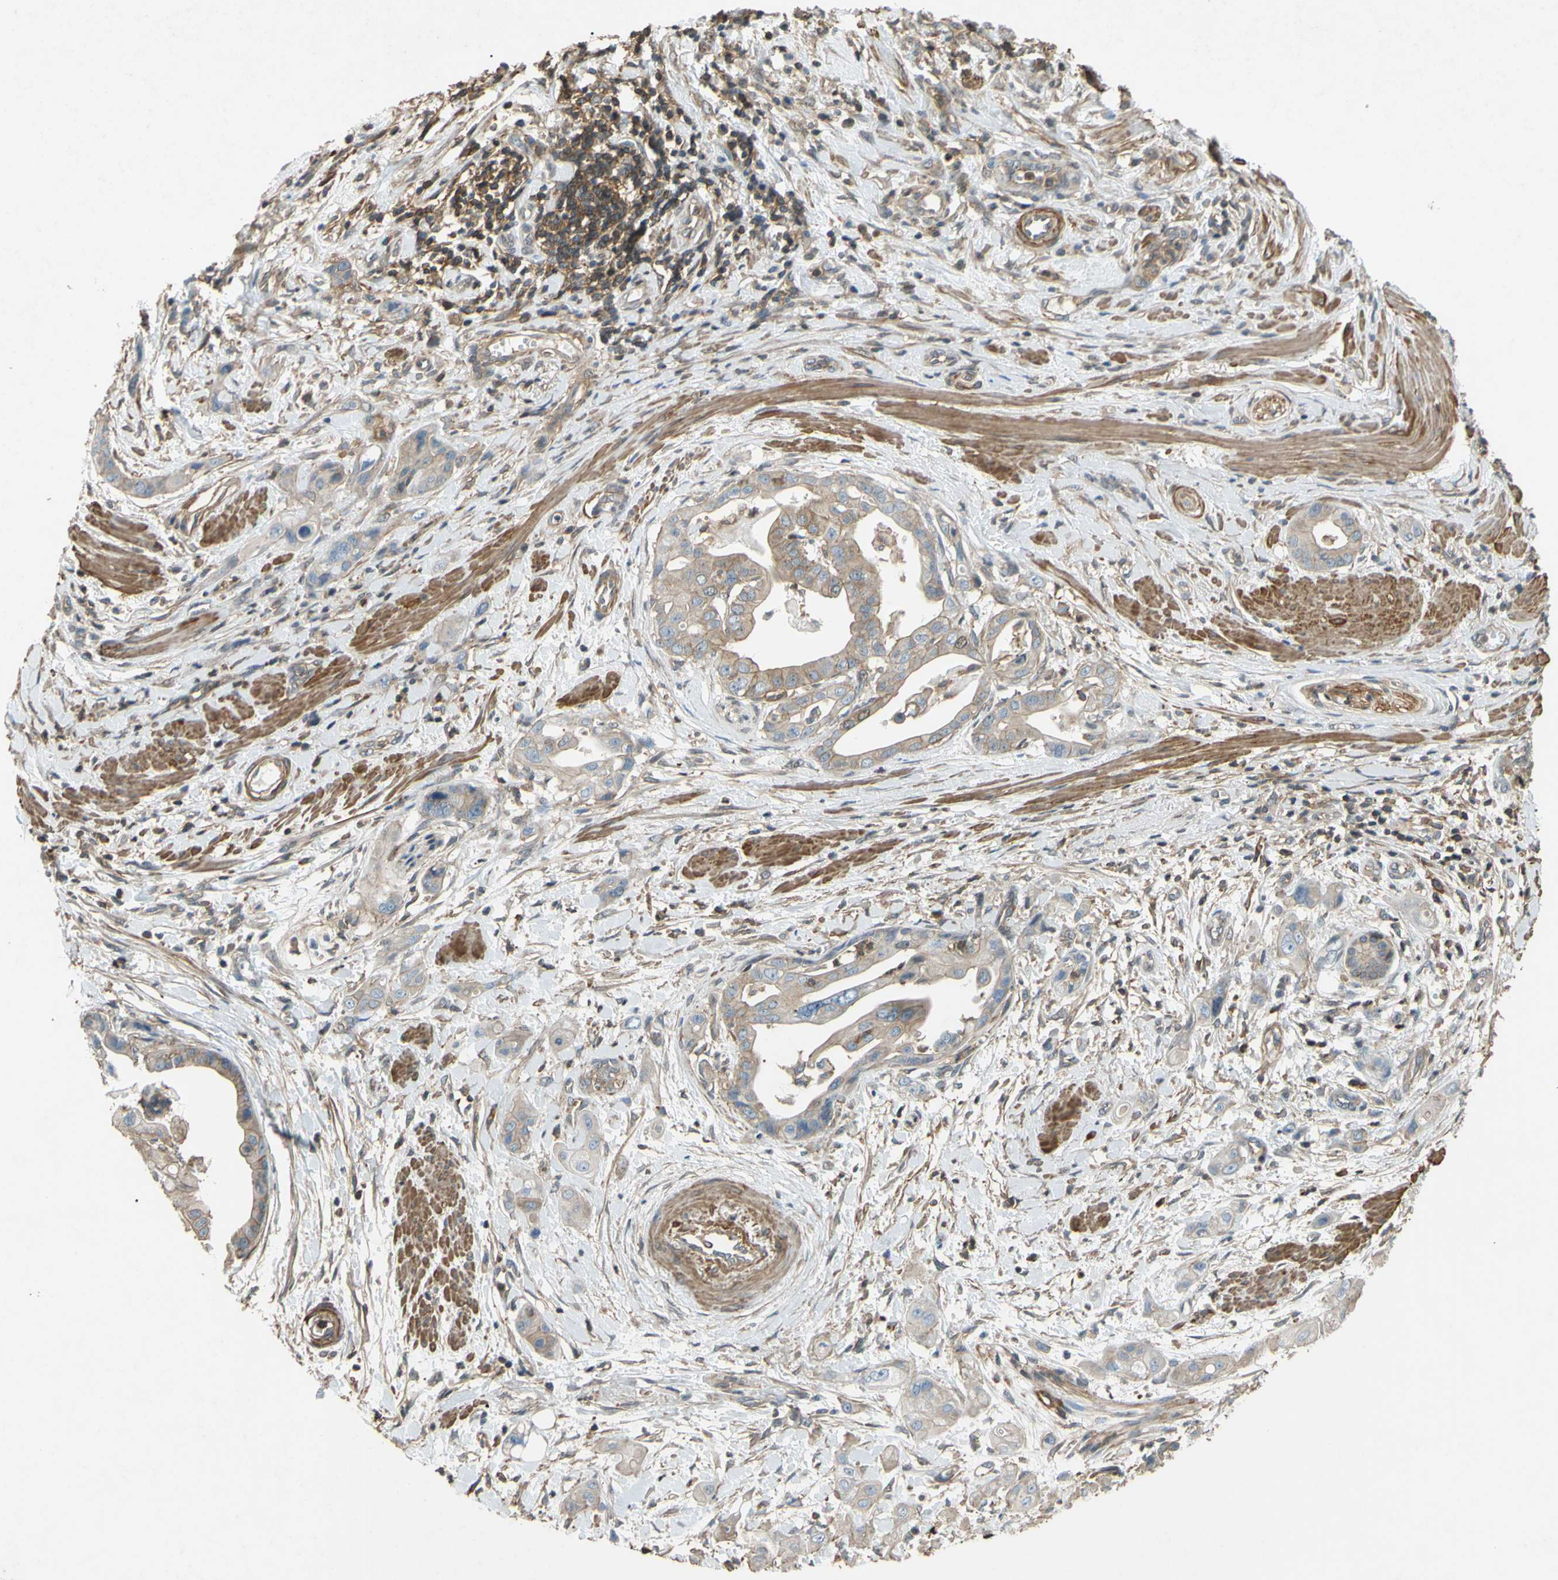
{"staining": {"intensity": "moderate", "quantity": ">75%", "location": "cytoplasmic/membranous"}, "tissue": "pancreatic cancer", "cell_type": "Tumor cells", "image_type": "cancer", "snomed": [{"axis": "morphology", "description": "Adenocarcinoma, NOS"}, {"axis": "topography", "description": "Pancreas"}], "caption": "A high-resolution image shows immunohistochemistry (IHC) staining of pancreatic cancer (adenocarcinoma), which displays moderate cytoplasmic/membranous staining in approximately >75% of tumor cells. (DAB IHC, brown staining for protein, blue staining for nuclei).", "gene": "ADD3", "patient": {"sex": "female", "age": 75}}